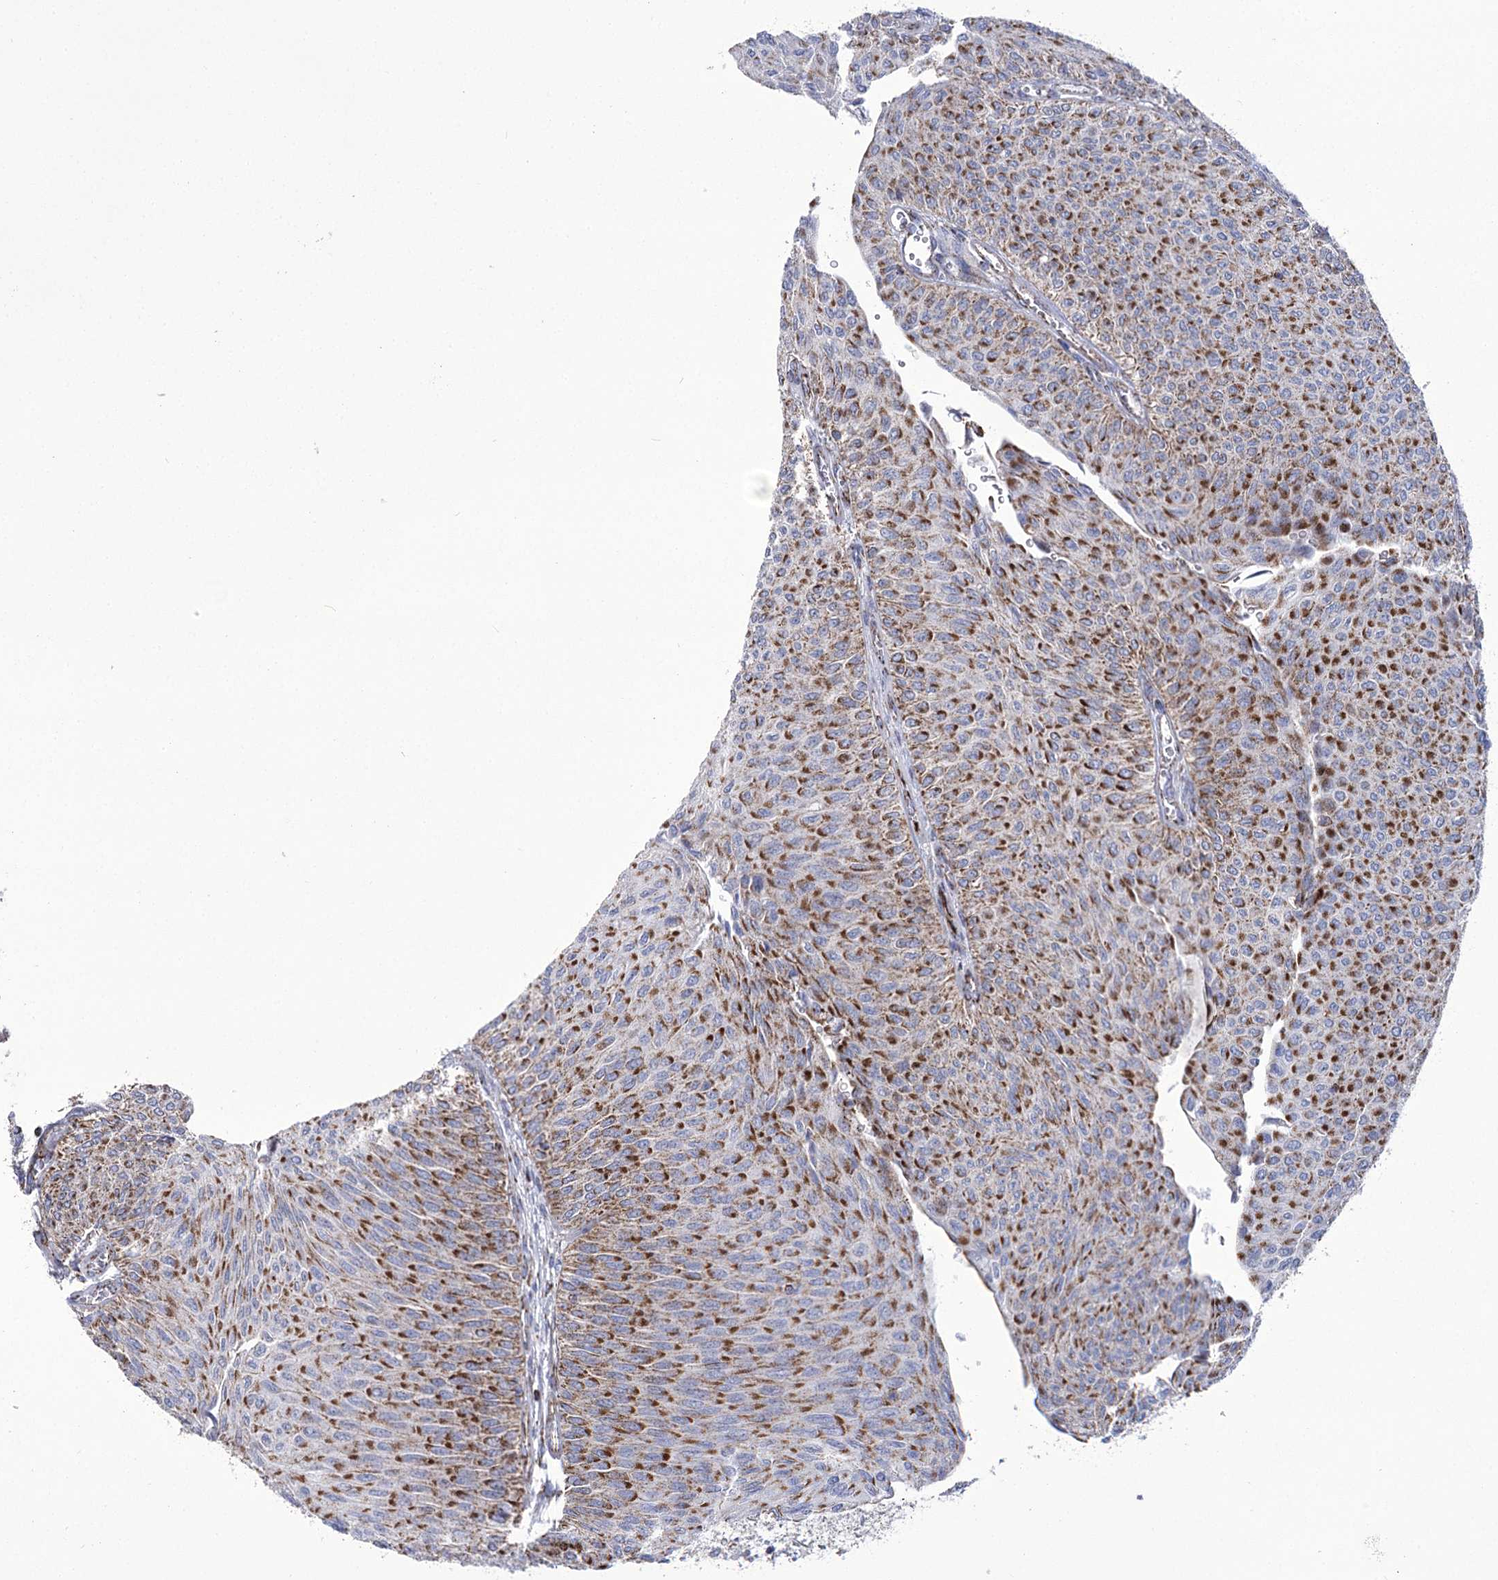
{"staining": {"intensity": "strong", "quantity": ">75%", "location": "cytoplasmic/membranous"}, "tissue": "urothelial cancer", "cell_type": "Tumor cells", "image_type": "cancer", "snomed": [{"axis": "morphology", "description": "Urothelial carcinoma, Low grade"}, {"axis": "topography", "description": "Urinary bladder"}], "caption": "The micrograph demonstrates a brown stain indicating the presence of a protein in the cytoplasmic/membranous of tumor cells in low-grade urothelial carcinoma.", "gene": "PDHB", "patient": {"sex": "male", "age": 78}}